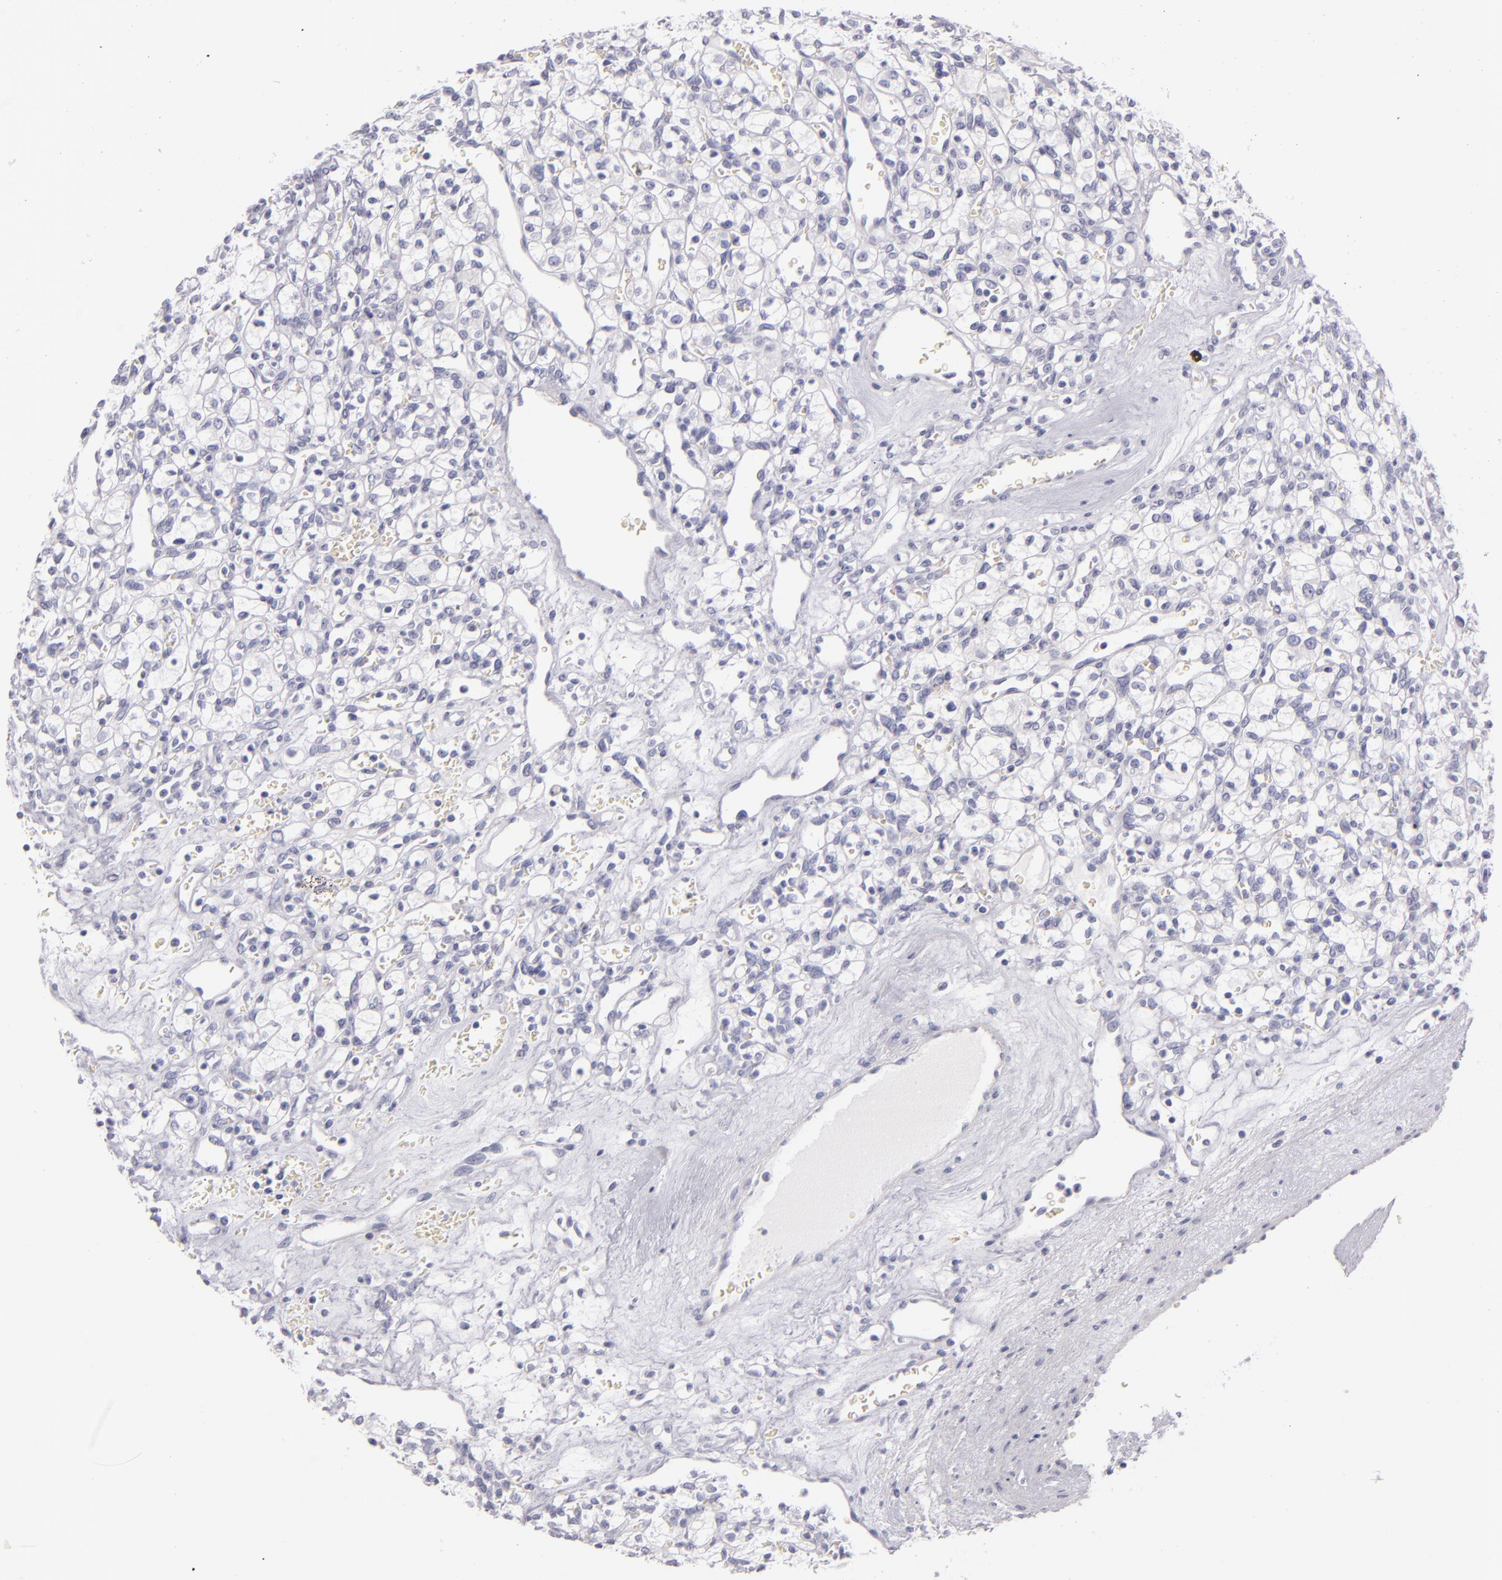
{"staining": {"intensity": "negative", "quantity": "none", "location": "none"}, "tissue": "renal cancer", "cell_type": "Tumor cells", "image_type": "cancer", "snomed": [{"axis": "morphology", "description": "Adenocarcinoma, NOS"}, {"axis": "topography", "description": "Kidney"}], "caption": "An image of renal cancer (adenocarcinoma) stained for a protein reveals no brown staining in tumor cells. The staining was performed using DAB (3,3'-diaminobenzidine) to visualize the protein expression in brown, while the nuclei were stained in blue with hematoxylin (Magnification: 20x).", "gene": "FABP1", "patient": {"sex": "female", "age": 62}}